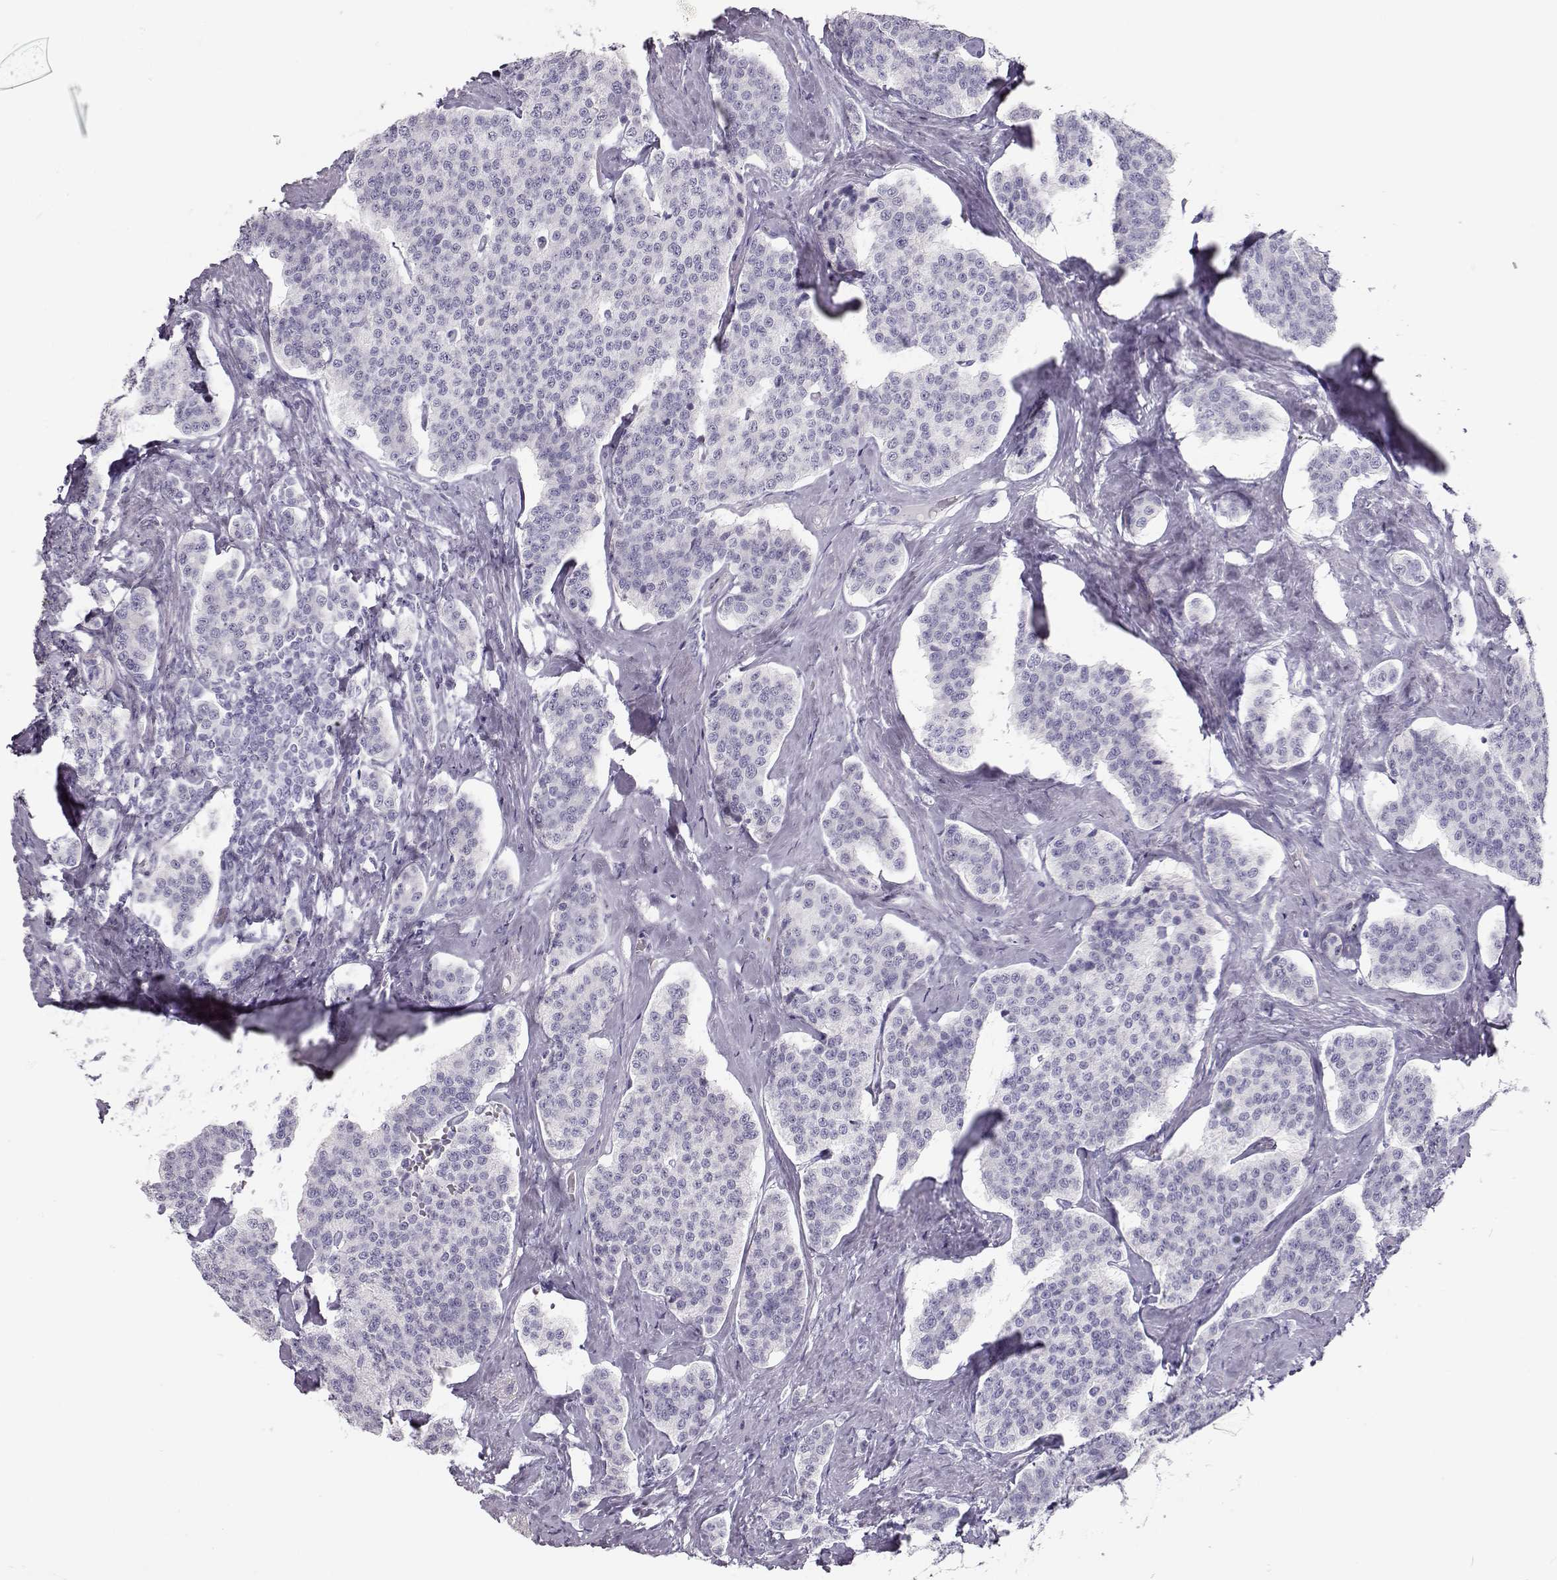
{"staining": {"intensity": "negative", "quantity": "none", "location": "none"}, "tissue": "carcinoid", "cell_type": "Tumor cells", "image_type": "cancer", "snomed": [{"axis": "morphology", "description": "Carcinoid, malignant, NOS"}, {"axis": "topography", "description": "Small intestine"}], "caption": "IHC micrograph of human malignant carcinoid stained for a protein (brown), which displays no staining in tumor cells. (DAB (3,3'-diaminobenzidine) immunohistochemistry with hematoxylin counter stain).", "gene": "TKTL1", "patient": {"sex": "female", "age": 58}}